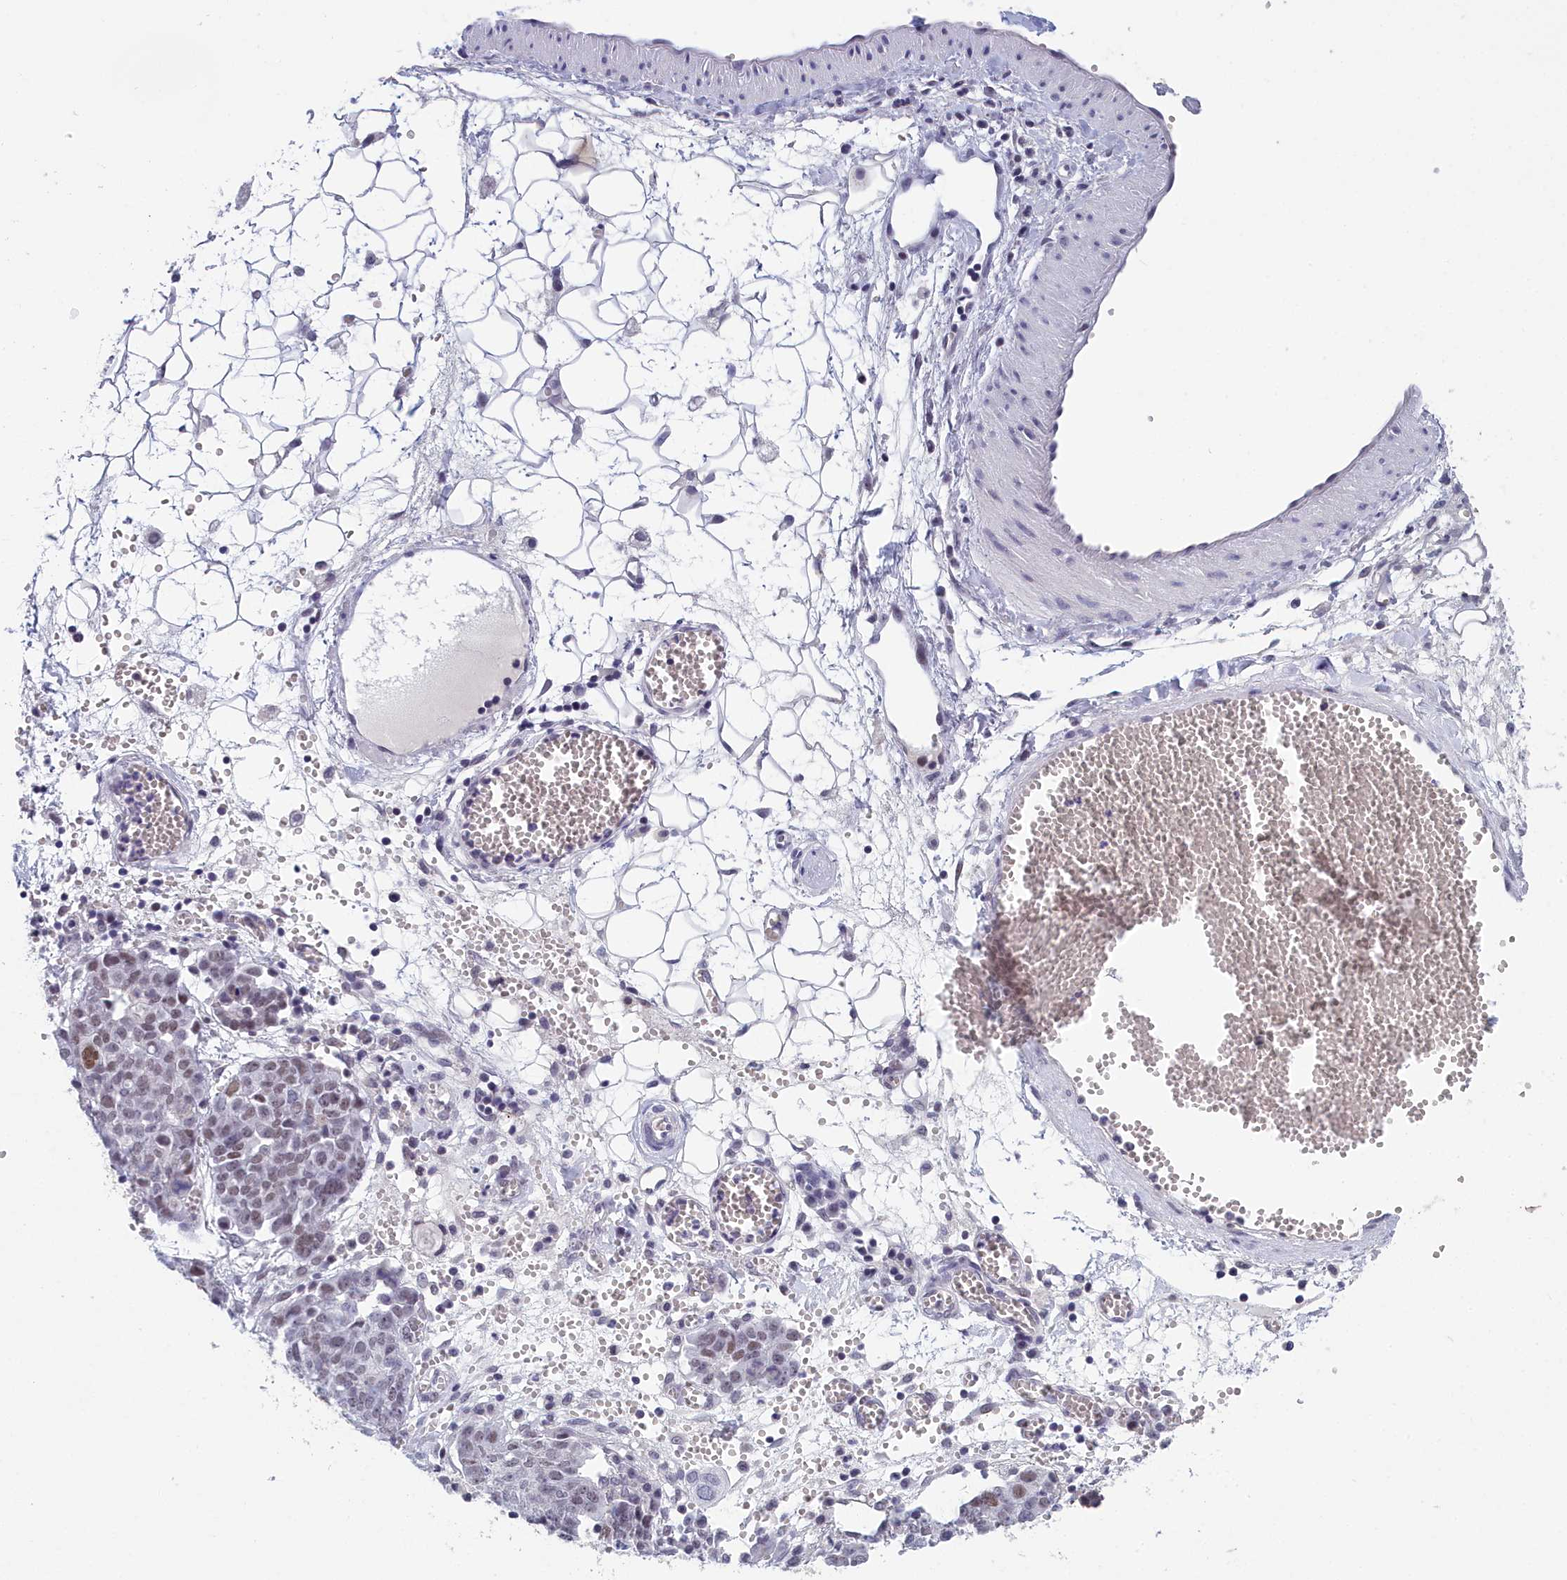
{"staining": {"intensity": "moderate", "quantity": "25%-75%", "location": "nuclear"}, "tissue": "ovarian cancer", "cell_type": "Tumor cells", "image_type": "cancer", "snomed": [{"axis": "morphology", "description": "Cystadenocarcinoma, serous, NOS"}, {"axis": "topography", "description": "Soft tissue"}, {"axis": "topography", "description": "Ovary"}], "caption": "Ovarian cancer (serous cystadenocarcinoma) stained for a protein (brown) exhibits moderate nuclear positive positivity in about 25%-75% of tumor cells.", "gene": "CCDC97", "patient": {"sex": "female", "age": 57}}